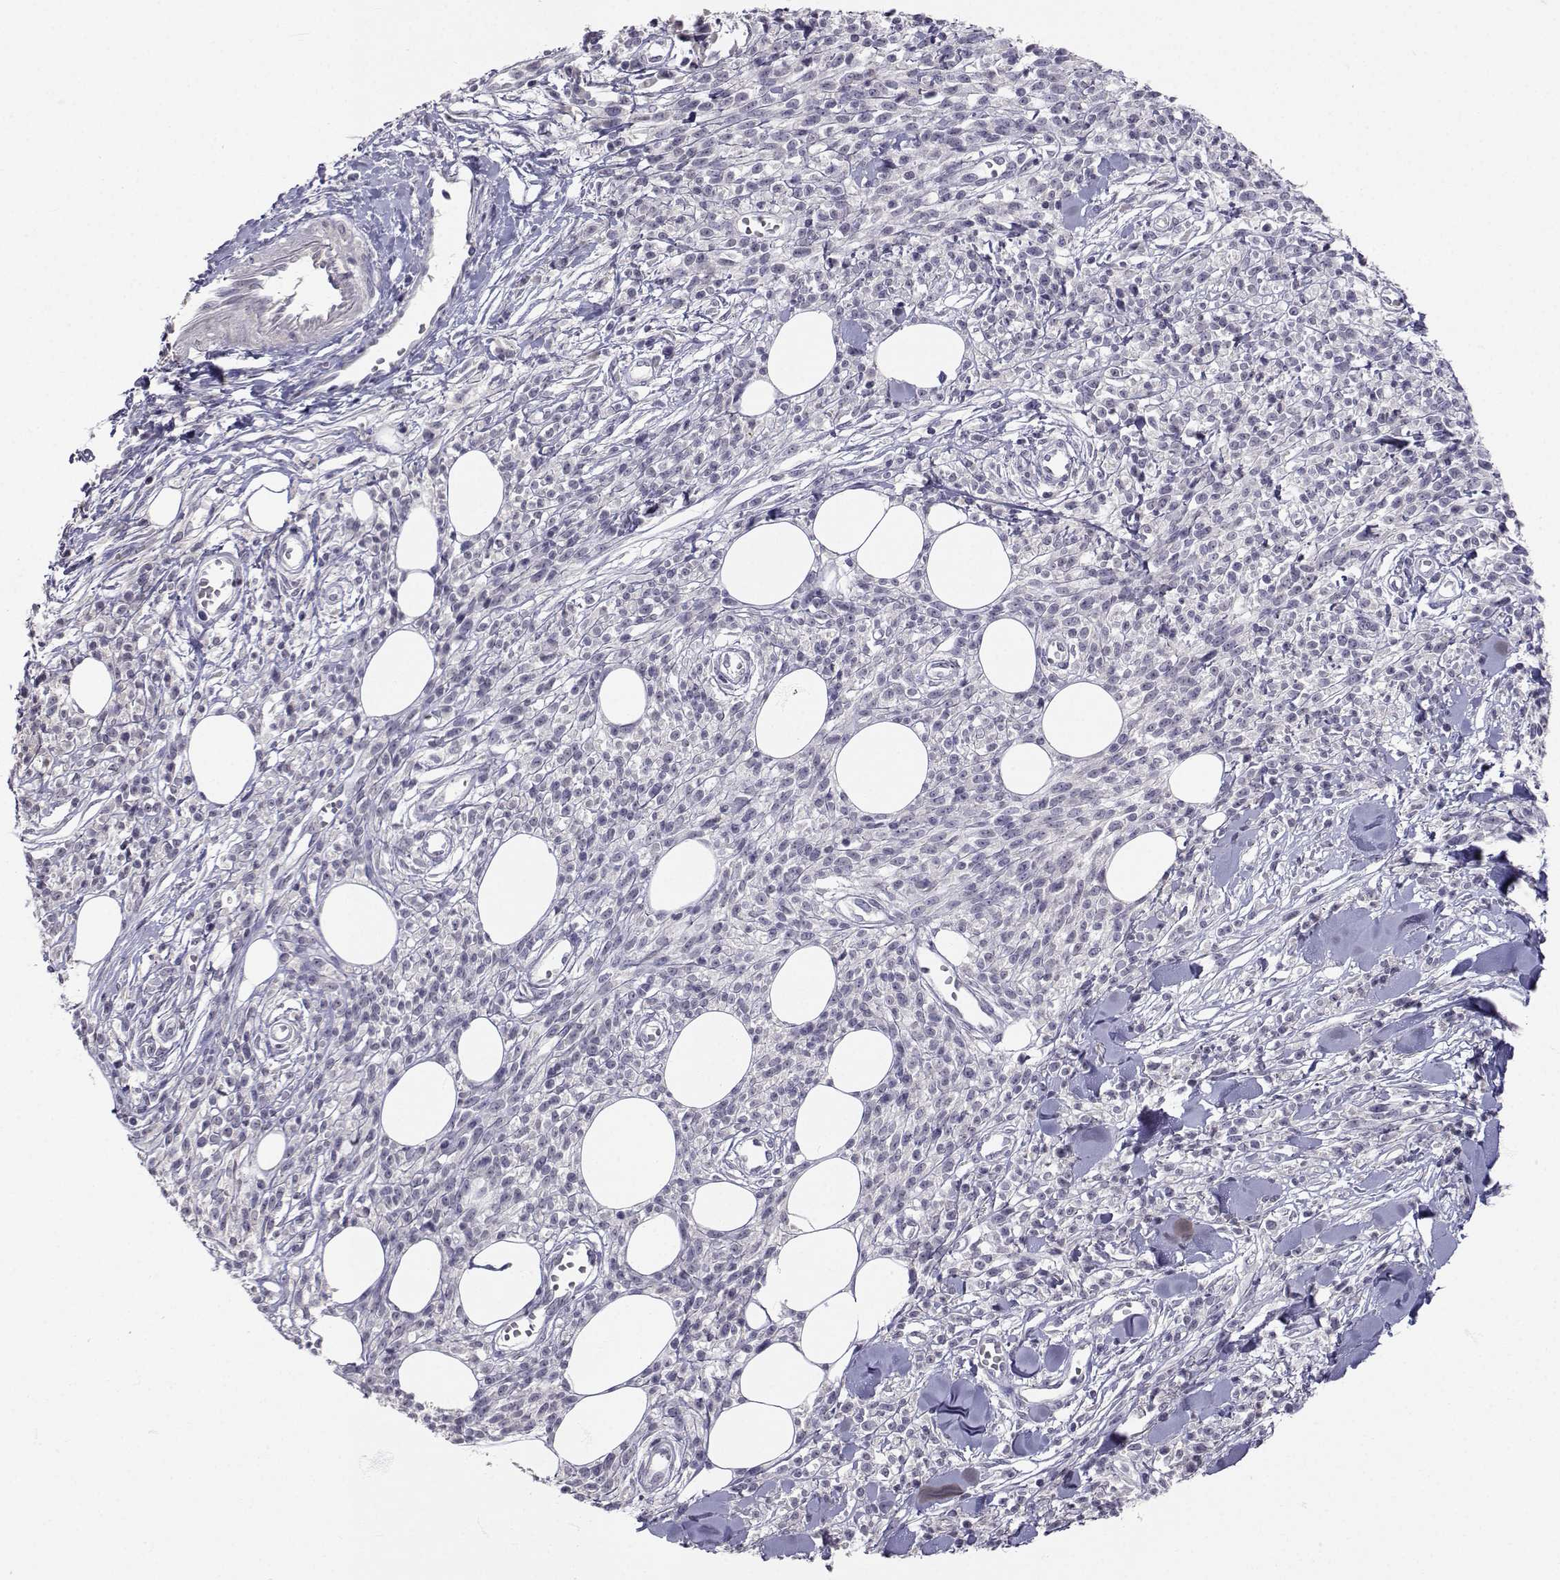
{"staining": {"intensity": "negative", "quantity": "none", "location": "none"}, "tissue": "melanoma", "cell_type": "Tumor cells", "image_type": "cancer", "snomed": [{"axis": "morphology", "description": "Malignant melanoma, NOS"}, {"axis": "topography", "description": "Skin"}, {"axis": "topography", "description": "Skin of trunk"}], "caption": "Immunohistochemistry (IHC) image of human melanoma stained for a protein (brown), which demonstrates no expression in tumor cells. (DAB (3,3'-diaminobenzidine) IHC, high magnification).", "gene": "SLC6A3", "patient": {"sex": "male", "age": 74}}